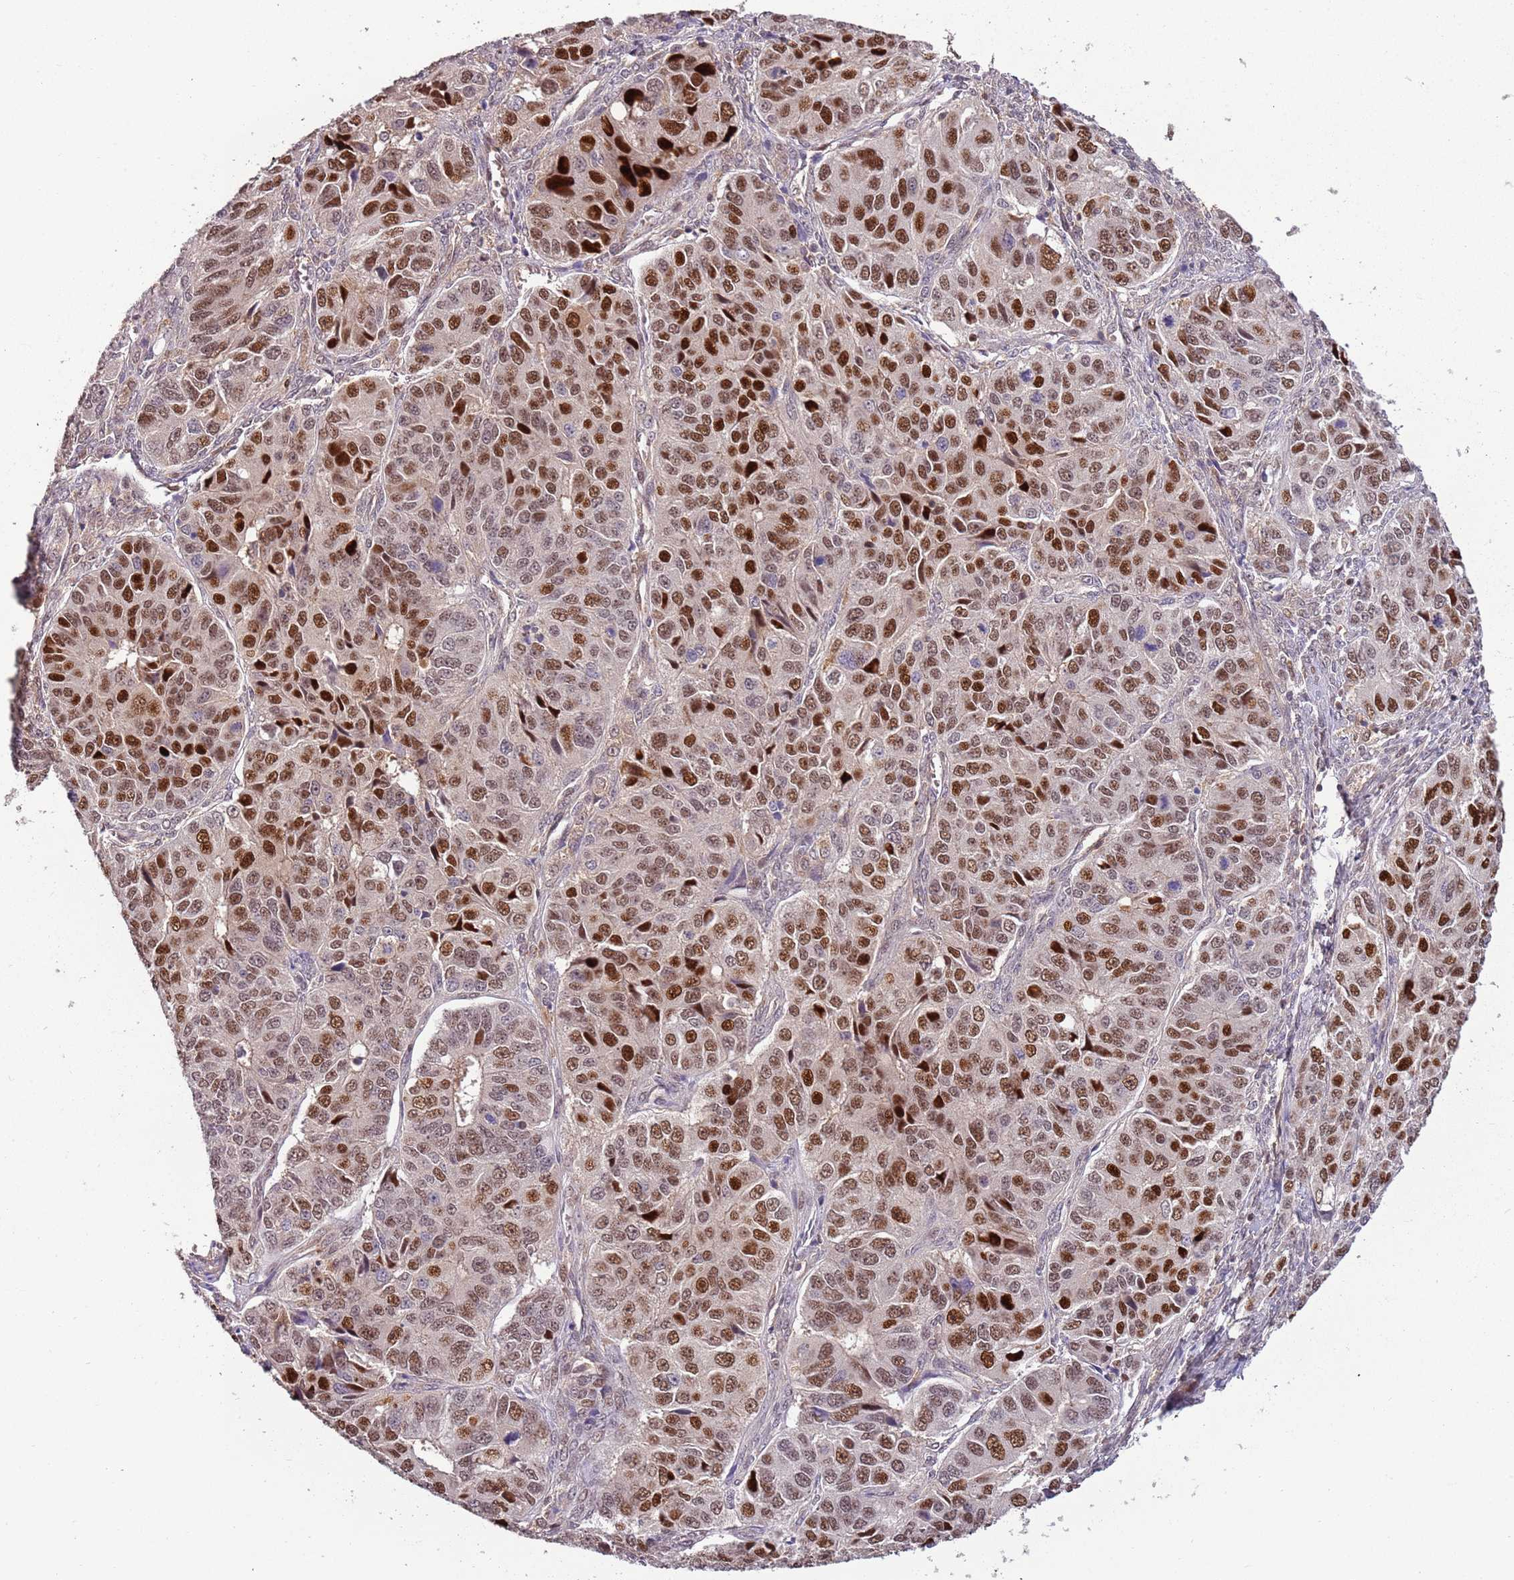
{"staining": {"intensity": "strong", "quantity": ">75%", "location": "nuclear"}, "tissue": "ovarian cancer", "cell_type": "Tumor cells", "image_type": "cancer", "snomed": [{"axis": "morphology", "description": "Carcinoma, endometroid"}, {"axis": "topography", "description": "Ovary"}], "caption": "Brown immunohistochemical staining in human ovarian cancer (endometroid carcinoma) reveals strong nuclear expression in about >75% of tumor cells. Immunohistochemistry stains the protein of interest in brown and the nuclei are stained blue.", "gene": "GSTO2", "patient": {"sex": "female", "age": 51}}